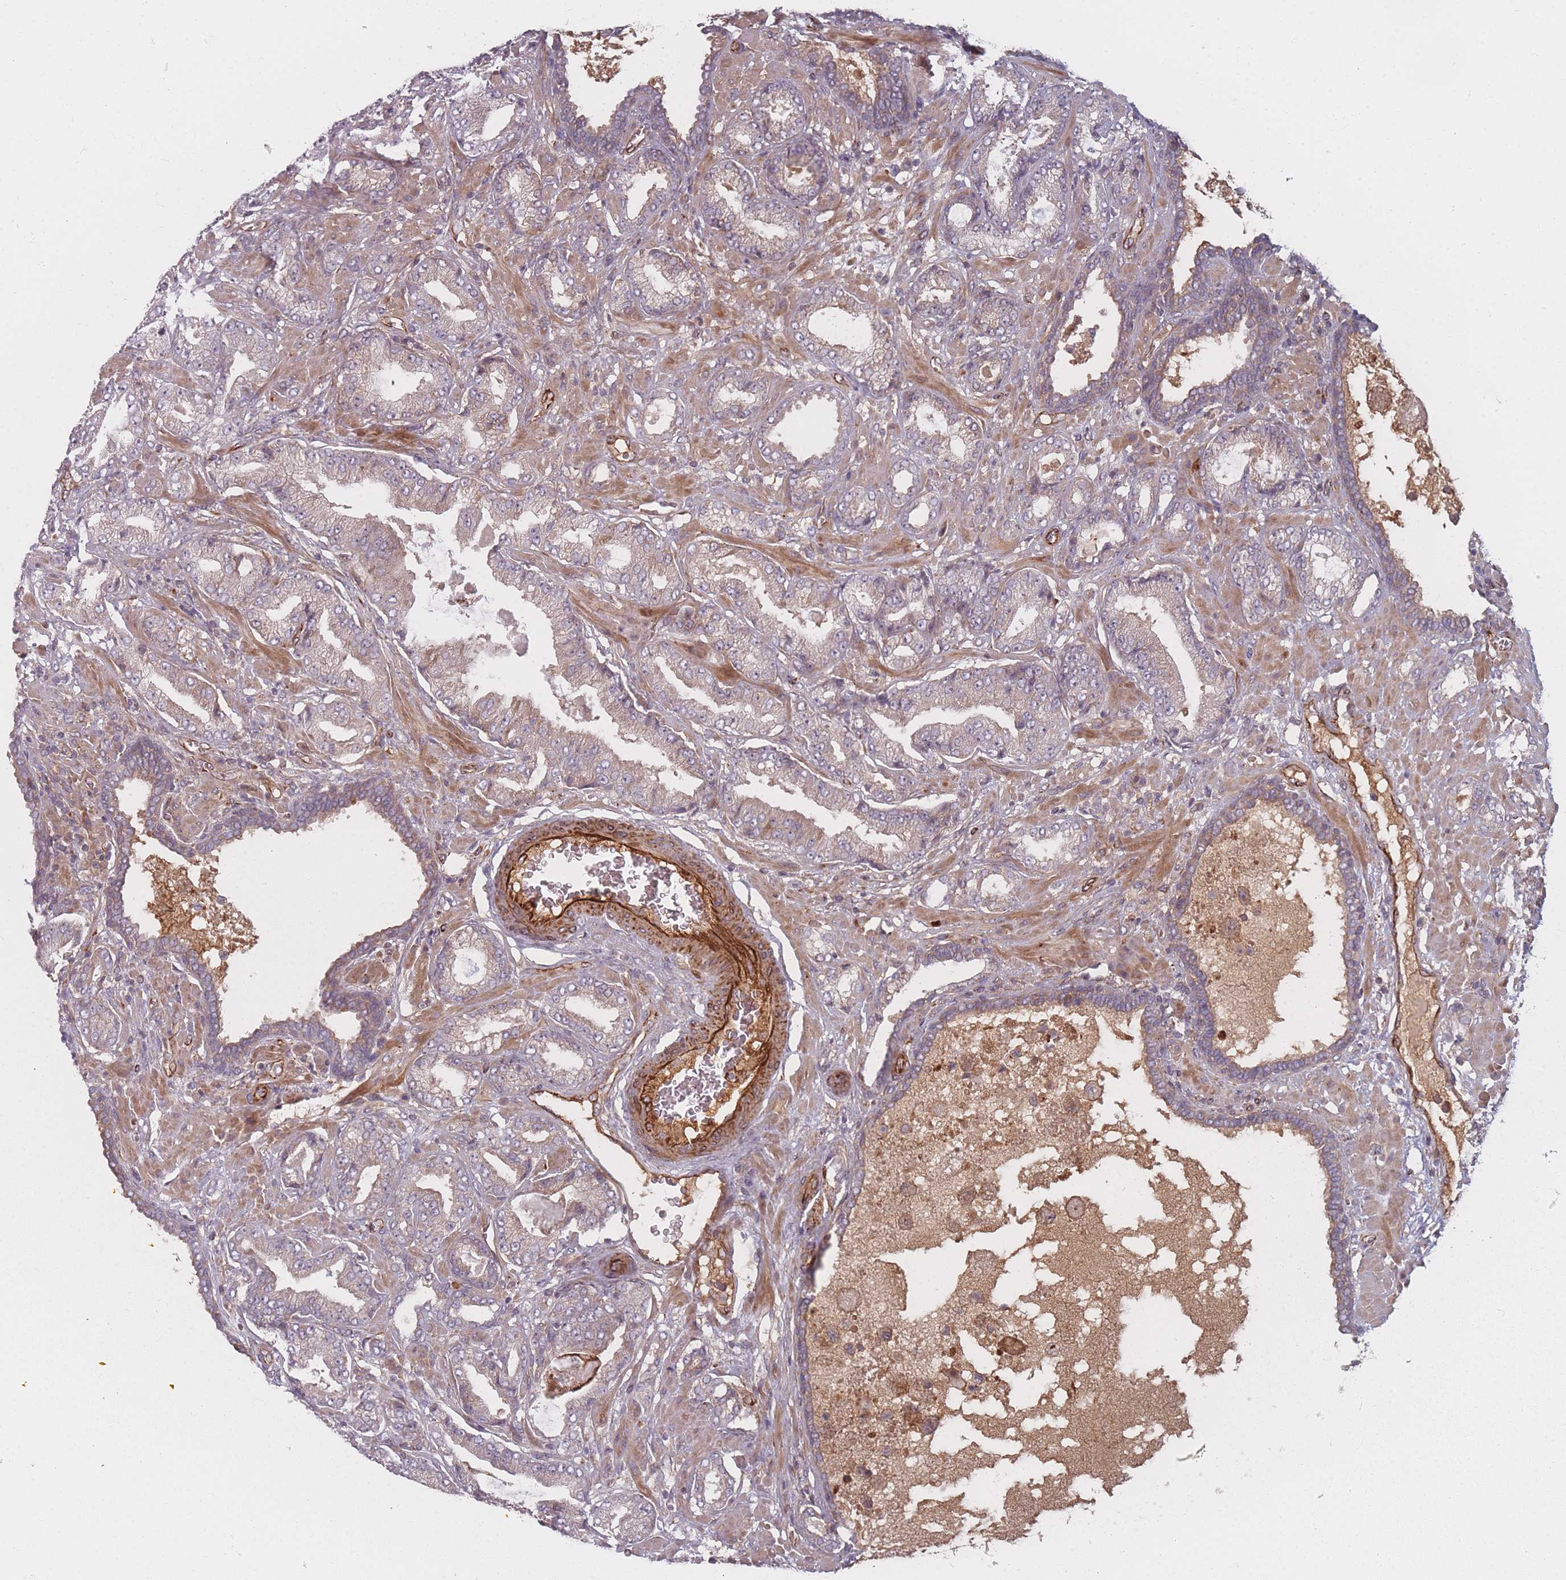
{"staining": {"intensity": "negative", "quantity": "none", "location": "none"}, "tissue": "prostate cancer", "cell_type": "Tumor cells", "image_type": "cancer", "snomed": [{"axis": "morphology", "description": "Adenocarcinoma, High grade"}, {"axis": "topography", "description": "Prostate"}], "caption": "Protein analysis of high-grade adenocarcinoma (prostate) shows no significant expression in tumor cells.", "gene": "EEF1AKMT2", "patient": {"sex": "male", "age": 68}}